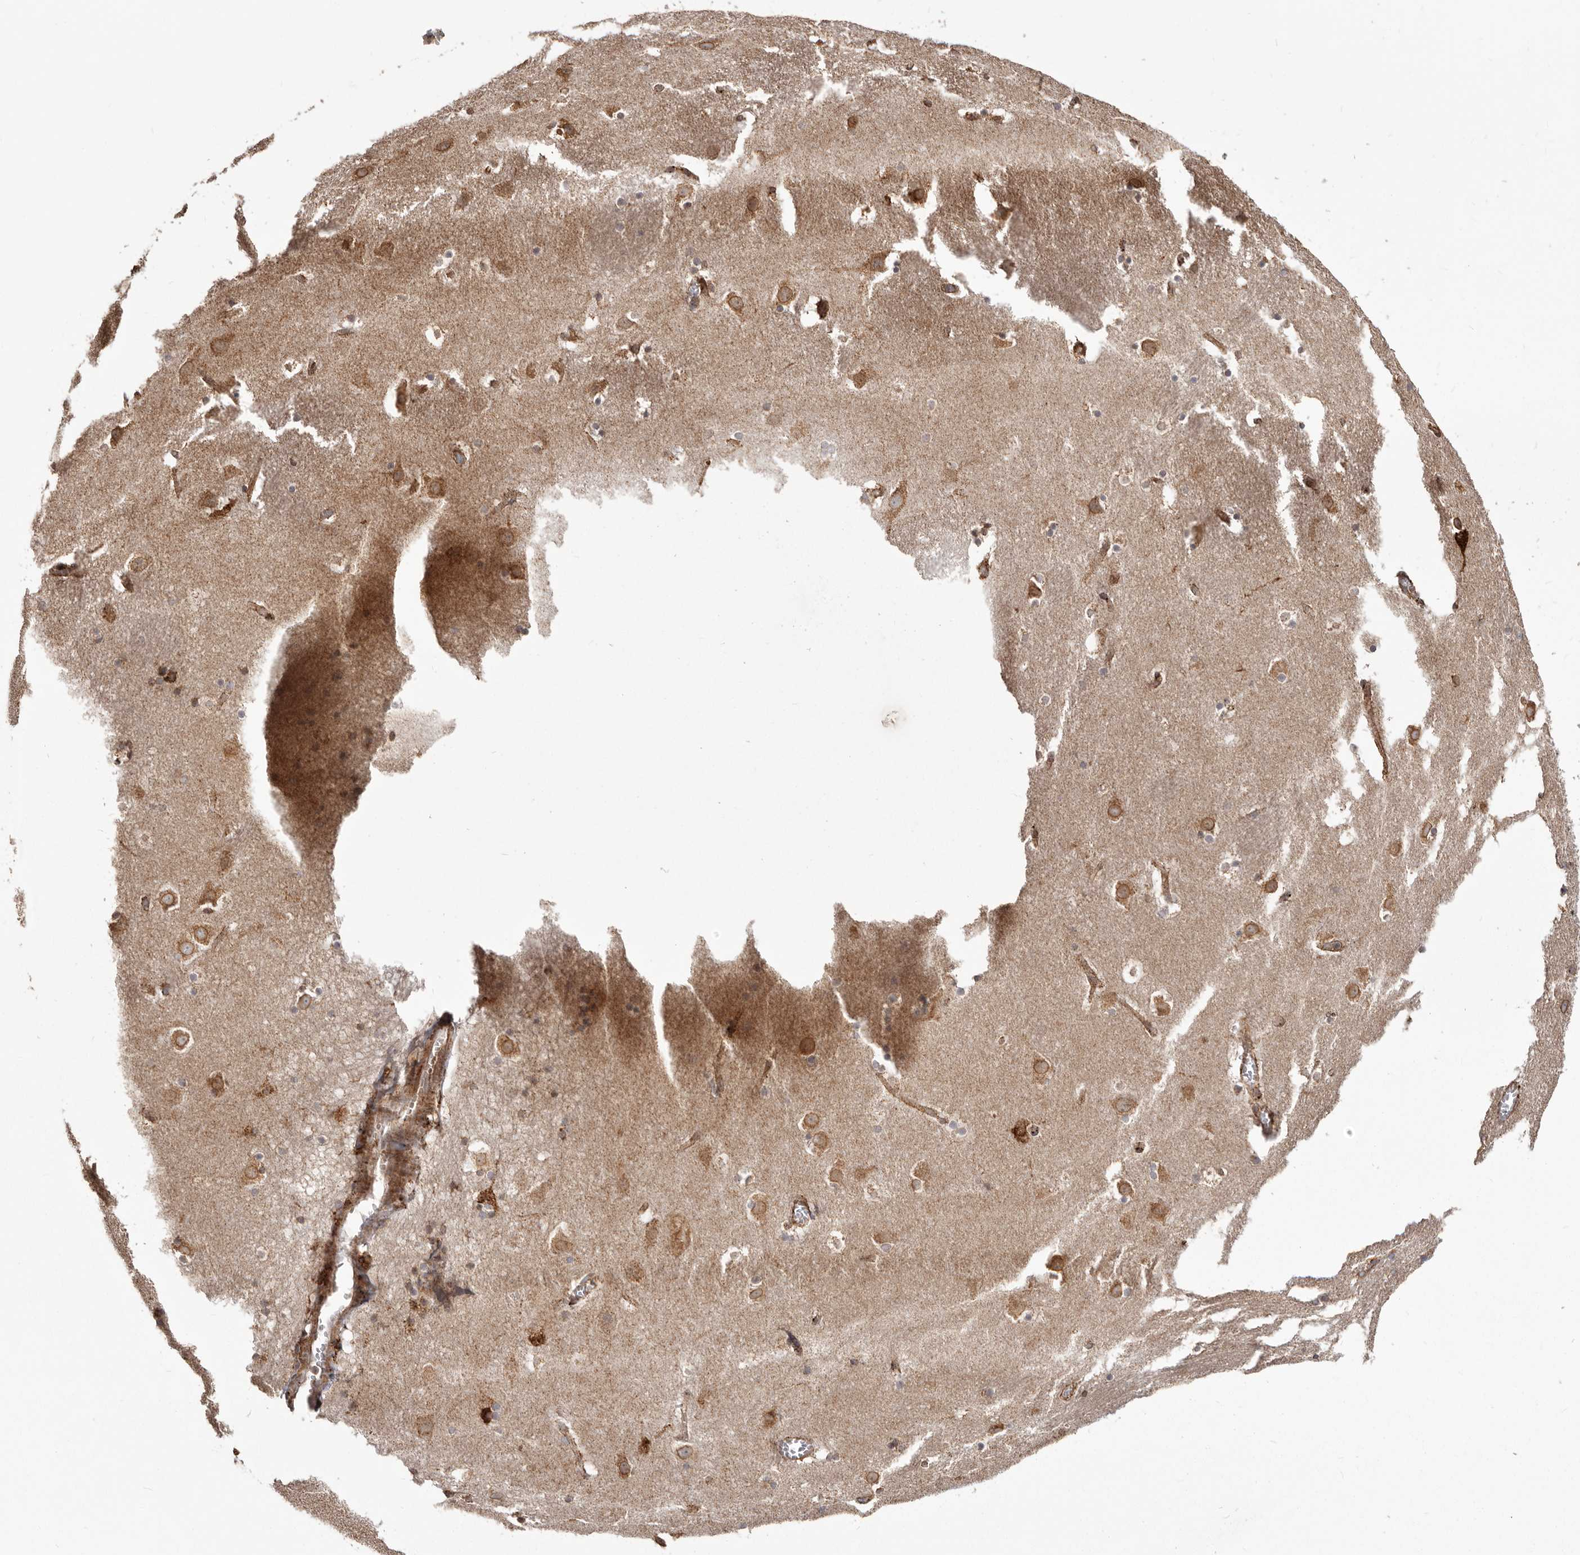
{"staining": {"intensity": "weak", "quantity": "25%-75%", "location": "cytoplasmic/membranous"}, "tissue": "caudate", "cell_type": "Glial cells", "image_type": "normal", "snomed": [{"axis": "morphology", "description": "Normal tissue, NOS"}, {"axis": "topography", "description": "Lateral ventricle wall"}], "caption": "Immunohistochemical staining of normal caudate shows low levels of weak cytoplasmic/membranous staining in about 25%-75% of glial cells. Nuclei are stained in blue.", "gene": "NUP43", "patient": {"sex": "male", "age": 45}}